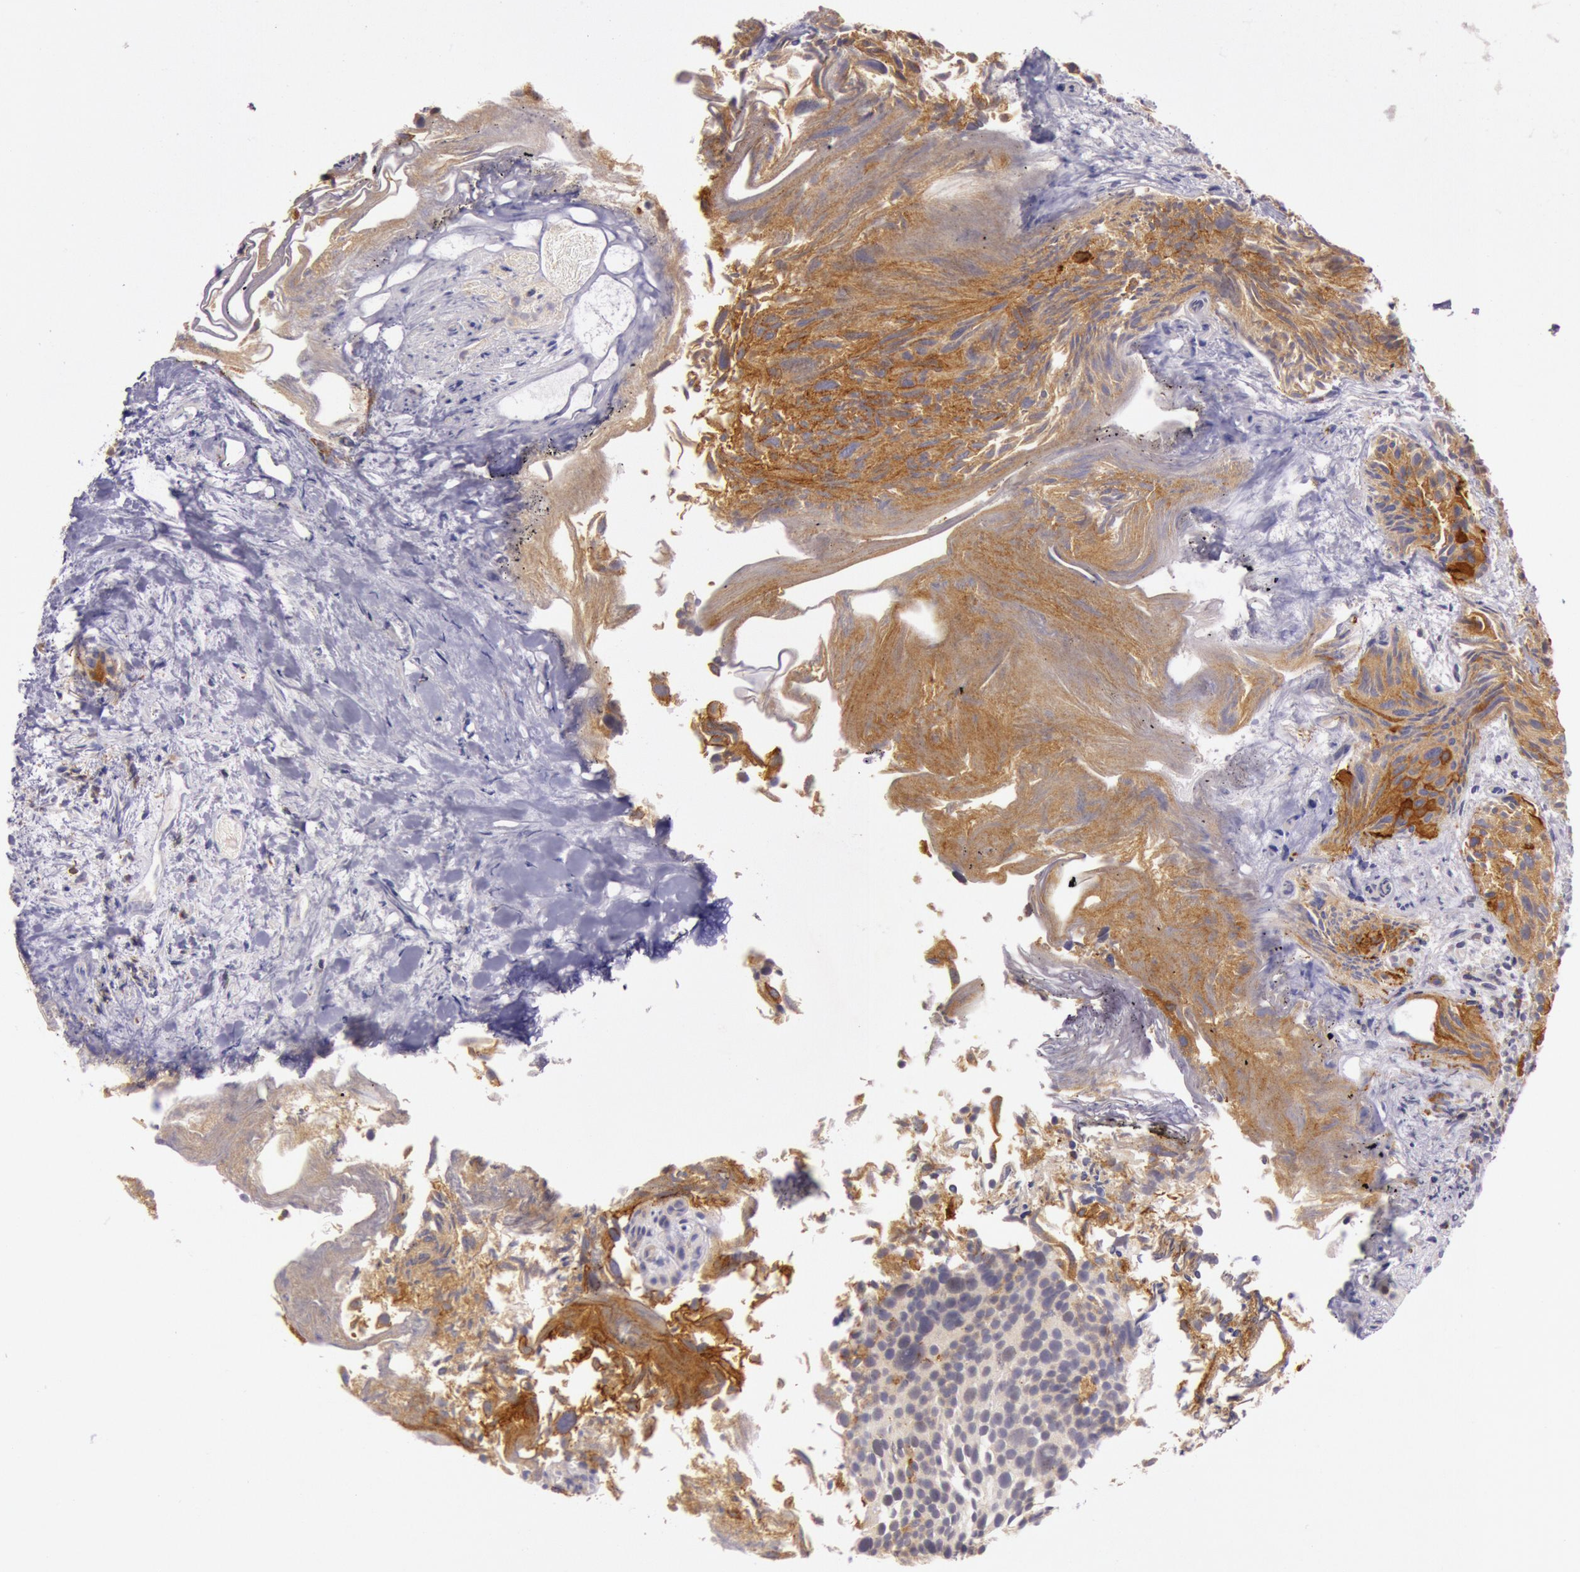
{"staining": {"intensity": "strong", "quantity": ">75%", "location": "cytoplasmic/membranous"}, "tissue": "urothelial cancer", "cell_type": "Tumor cells", "image_type": "cancer", "snomed": [{"axis": "morphology", "description": "Urothelial carcinoma, High grade"}, {"axis": "topography", "description": "Urinary bladder"}], "caption": "An immunohistochemistry (IHC) histopathology image of tumor tissue is shown. Protein staining in brown shows strong cytoplasmic/membranous positivity in urothelial cancer within tumor cells.", "gene": "CDK16", "patient": {"sex": "female", "age": 78}}